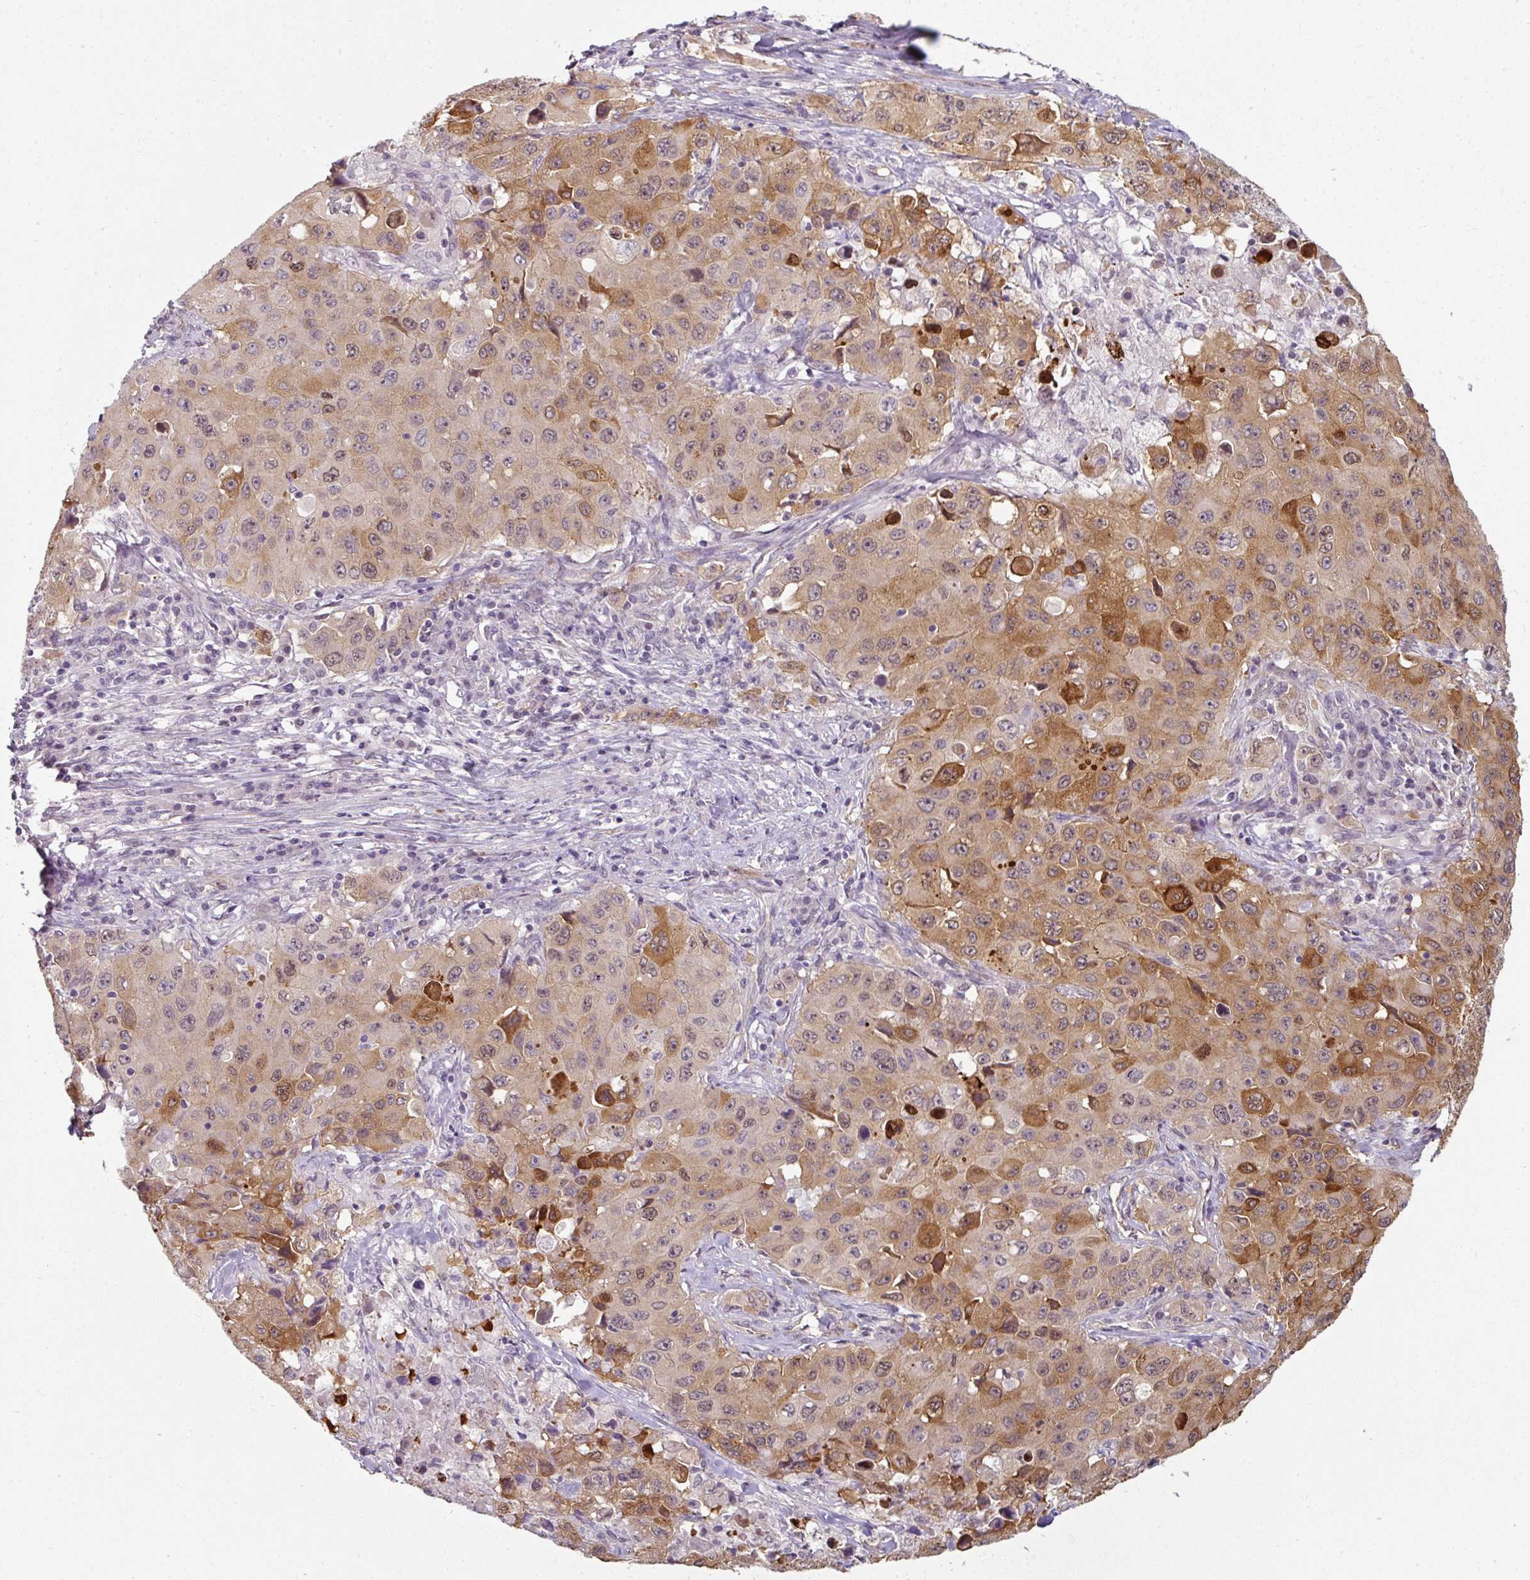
{"staining": {"intensity": "moderate", "quantity": ">75%", "location": "cytoplasmic/membranous,nuclear"}, "tissue": "lung cancer", "cell_type": "Tumor cells", "image_type": "cancer", "snomed": [{"axis": "morphology", "description": "Squamous cell carcinoma, NOS"}, {"axis": "topography", "description": "Lung"}], "caption": "Tumor cells display moderate cytoplasmic/membranous and nuclear expression in approximately >75% of cells in lung cancer.", "gene": "C19orf33", "patient": {"sex": "male", "age": 63}}